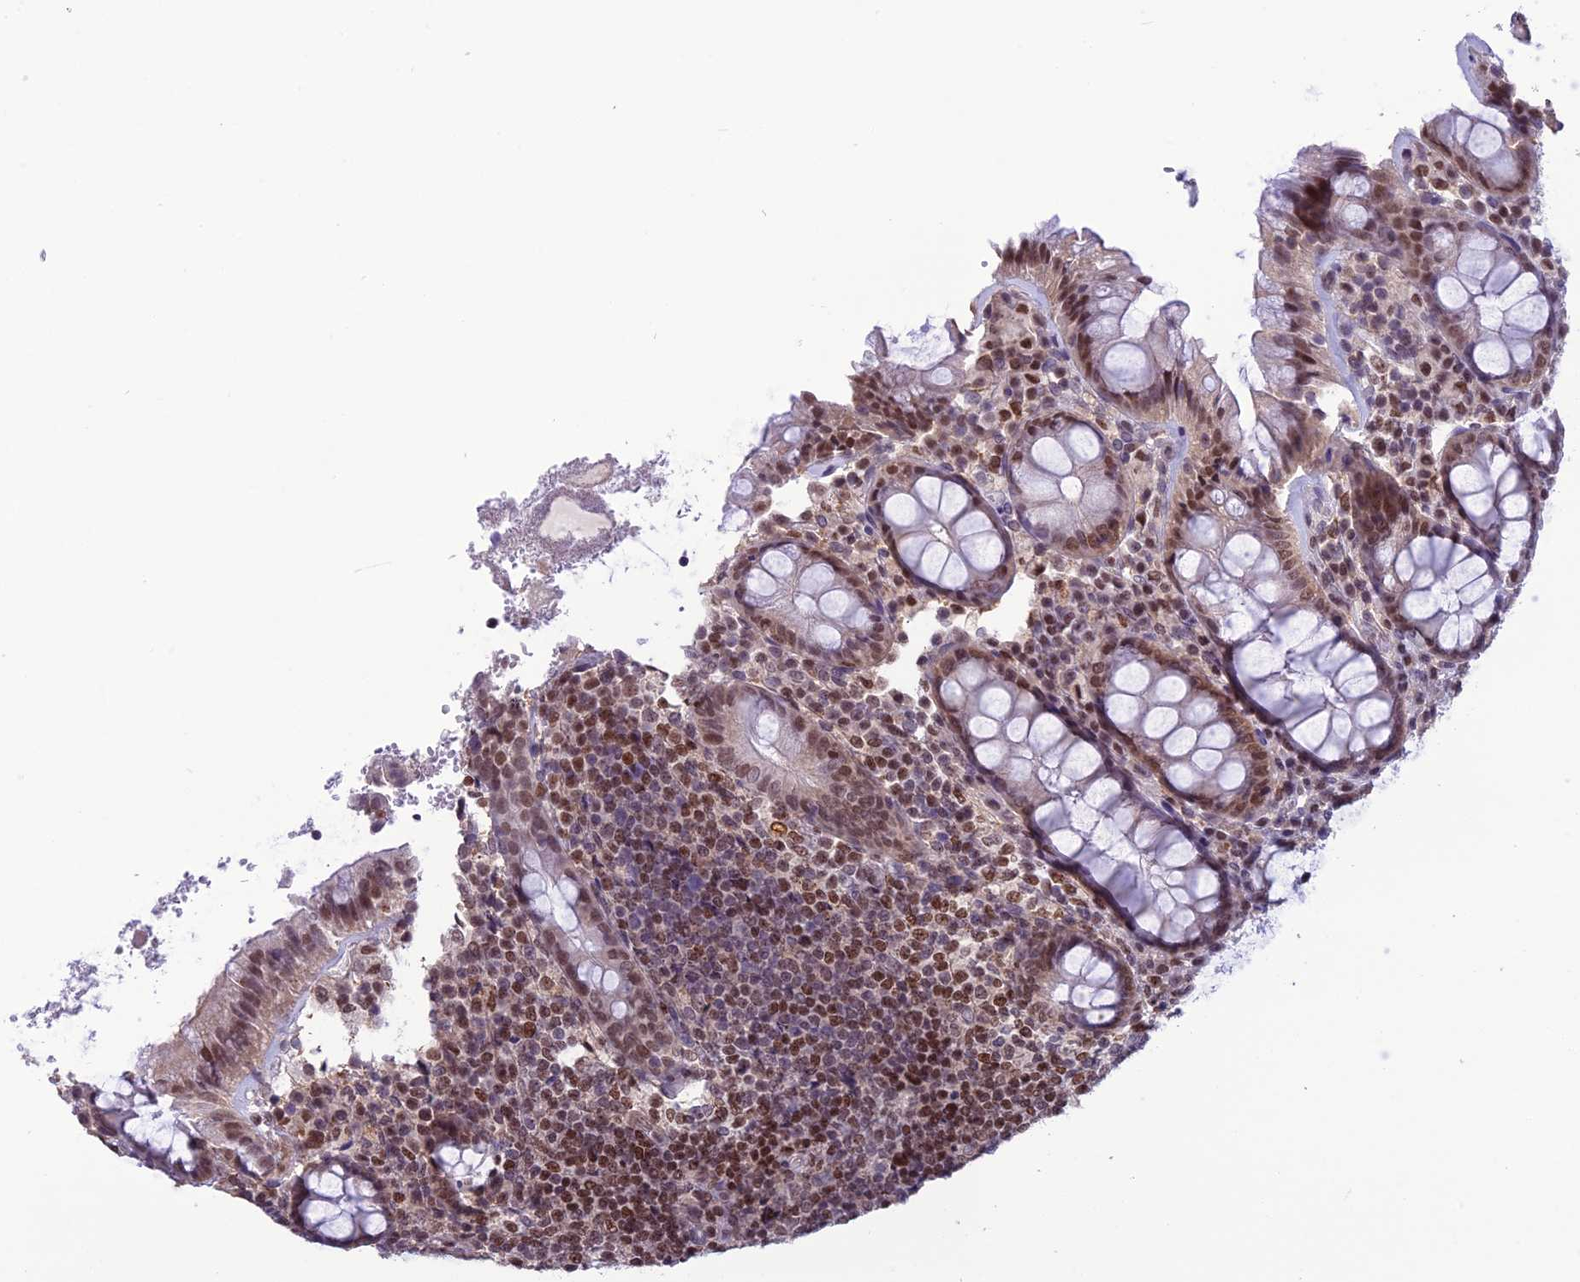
{"staining": {"intensity": "moderate", "quantity": ">75%", "location": "nuclear"}, "tissue": "rectum", "cell_type": "Glandular cells", "image_type": "normal", "snomed": [{"axis": "morphology", "description": "Normal tissue, NOS"}, {"axis": "topography", "description": "Rectum"}], "caption": "About >75% of glandular cells in benign human rectum reveal moderate nuclear protein staining as visualized by brown immunohistochemical staining.", "gene": "MIS12", "patient": {"sex": "male", "age": 83}}